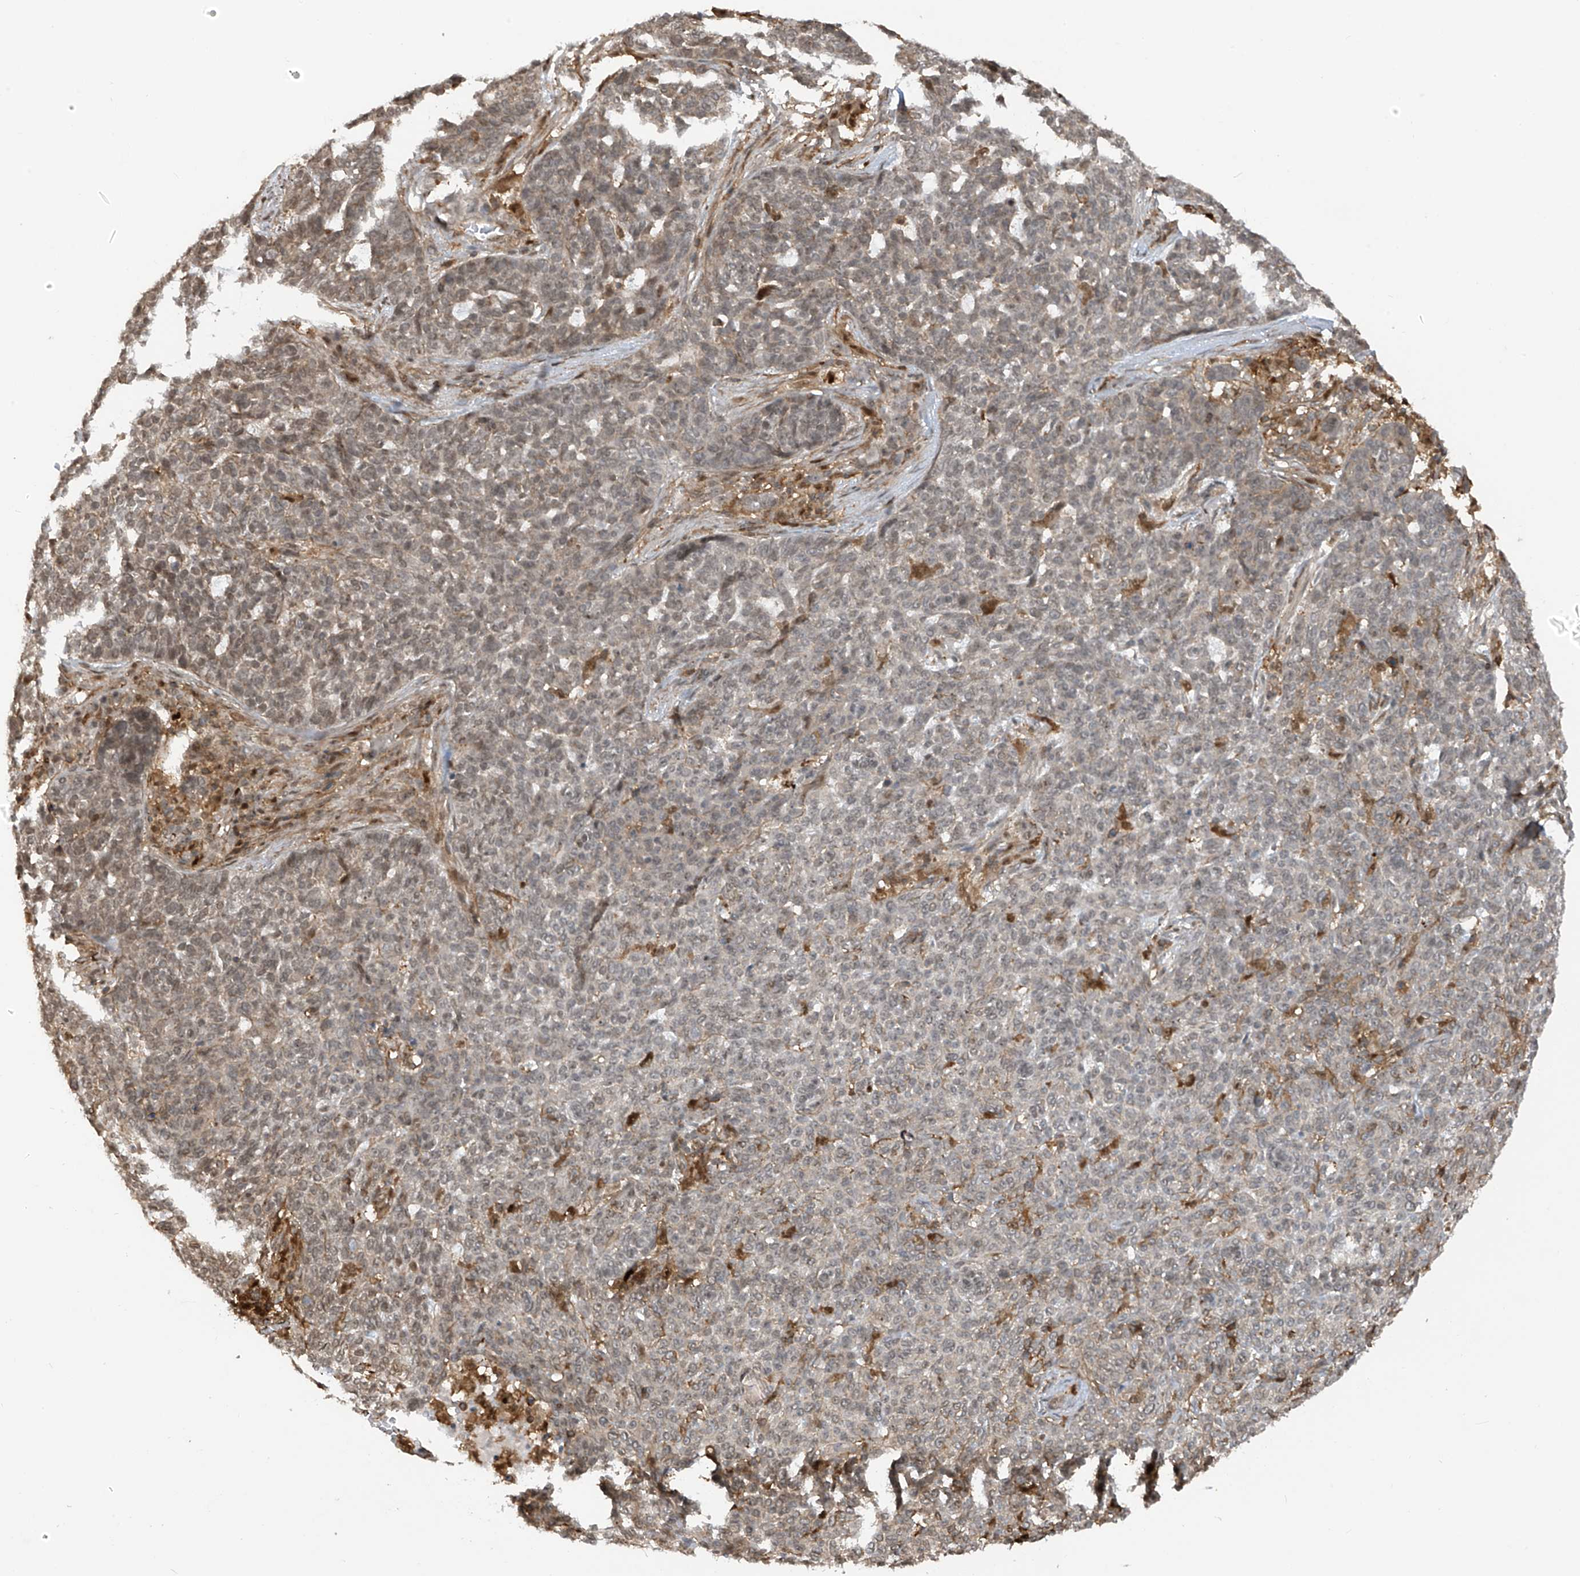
{"staining": {"intensity": "negative", "quantity": "none", "location": "none"}, "tissue": "skin cancer", "cell_type": "Tumor cells", "image_type": "cancer", "snomed": [{"axis": "morphology", "description": "Basal cell carcinoma"}, {"axis": "topography", "description": "Skin"}], "caption": "This is a image of IHC staining of skin cancer (basal cell carcinoma), which shows no expression in tumor cells. (IHC, brightfield microscopy, high magnification).", "gene": "REPIN1", "patient": {"sex": "male", "age": 85}}